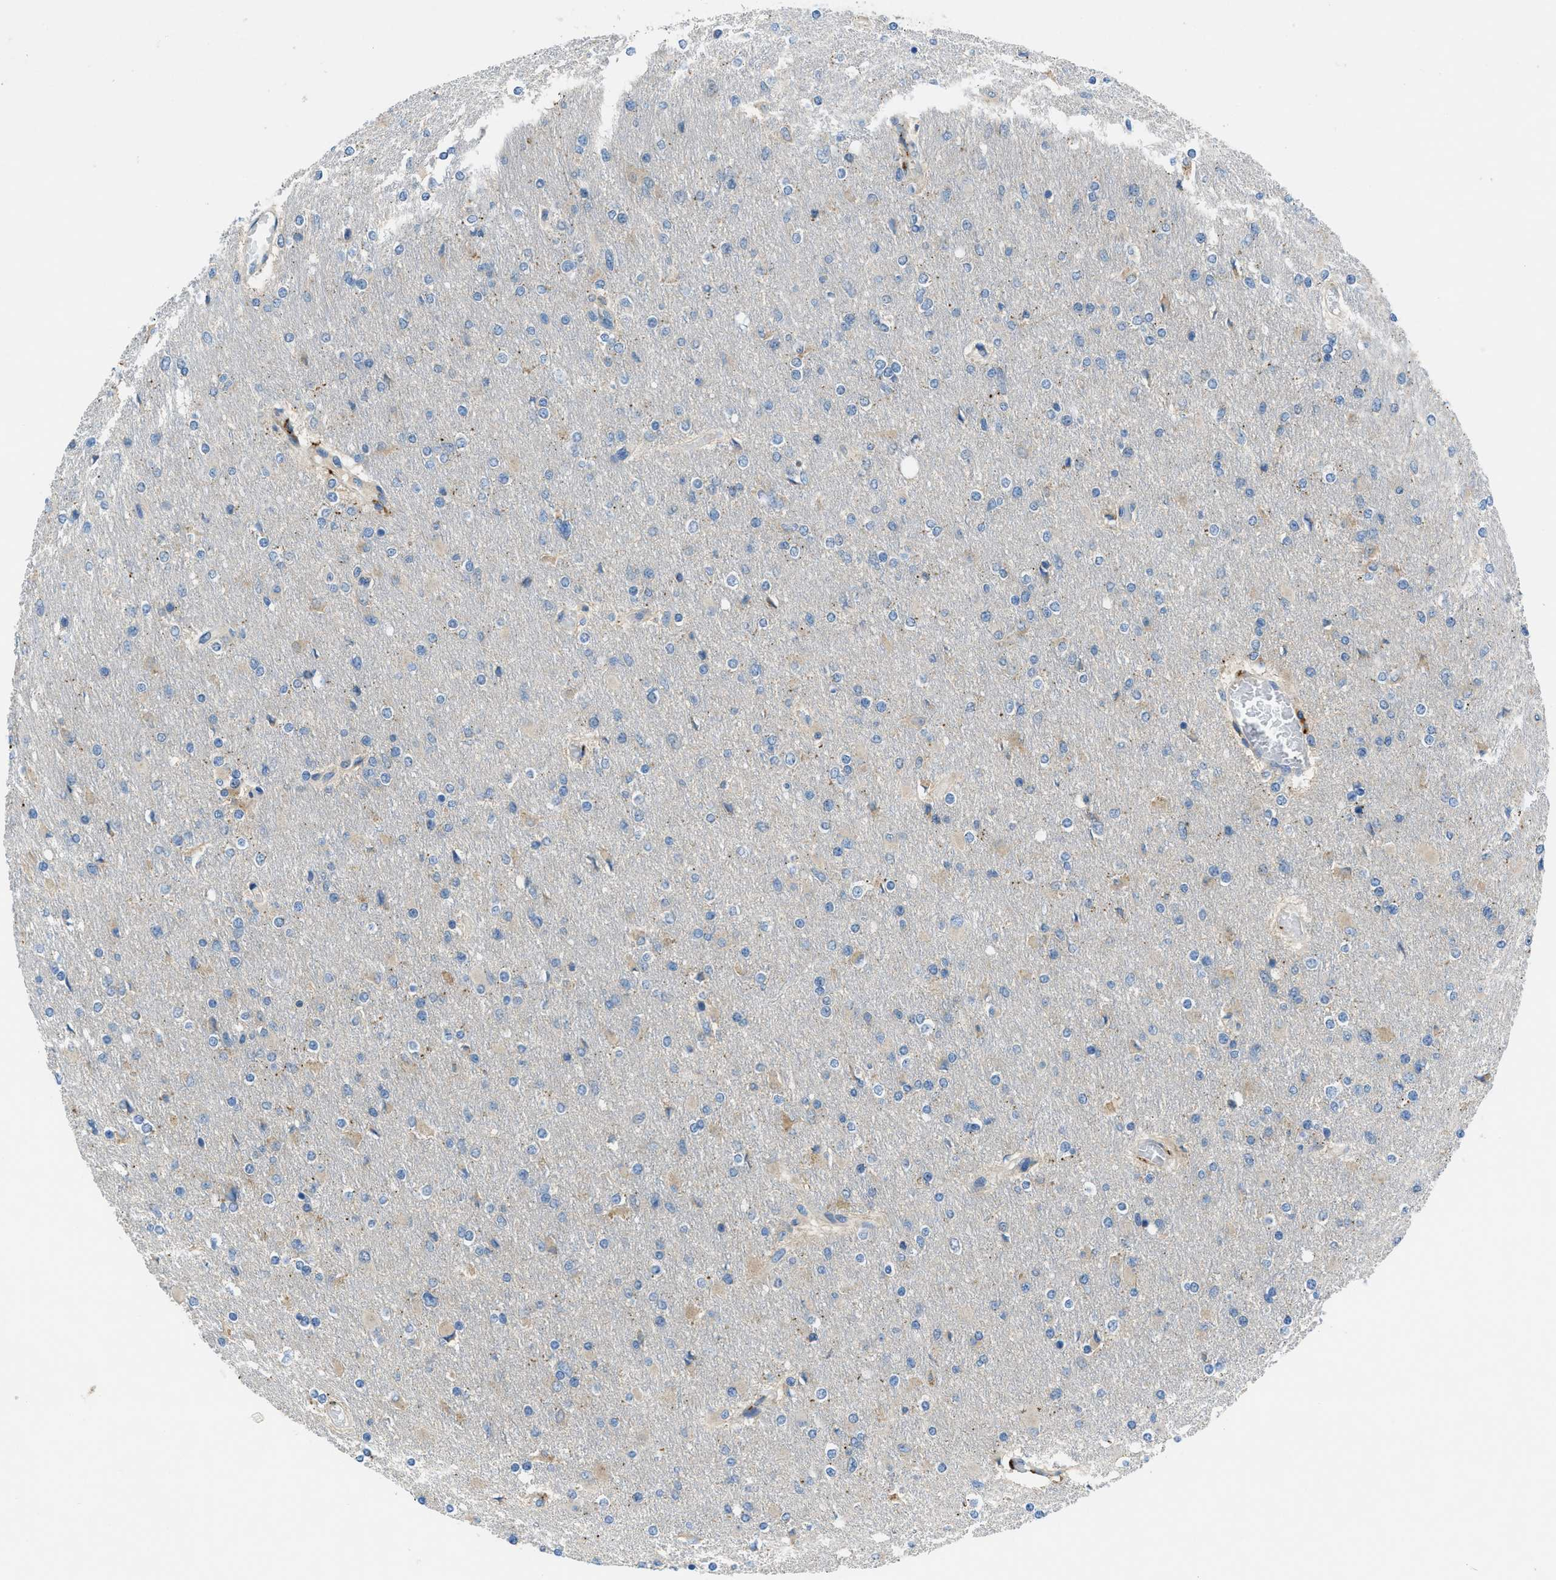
{"staining": {"intensity": "negative", "quantity": "none", "location": "none"}, "tissue": "glioma", "cell_type": "Tumor cells", "image_type": "cancer", "snomed": [{"axis": "morphology", "description": "Glioma, malignant, High grade"}, {"axis": "topography", "description": "Cerebral cortex"}], "caption": "Human malignant glioma (high-grade) stained for a protein using immunohistochemistry (IHC) displays no positivity in tumor cells.", "gene": "MAP3K20", "patient": {"sex": "female", "age": 36}}